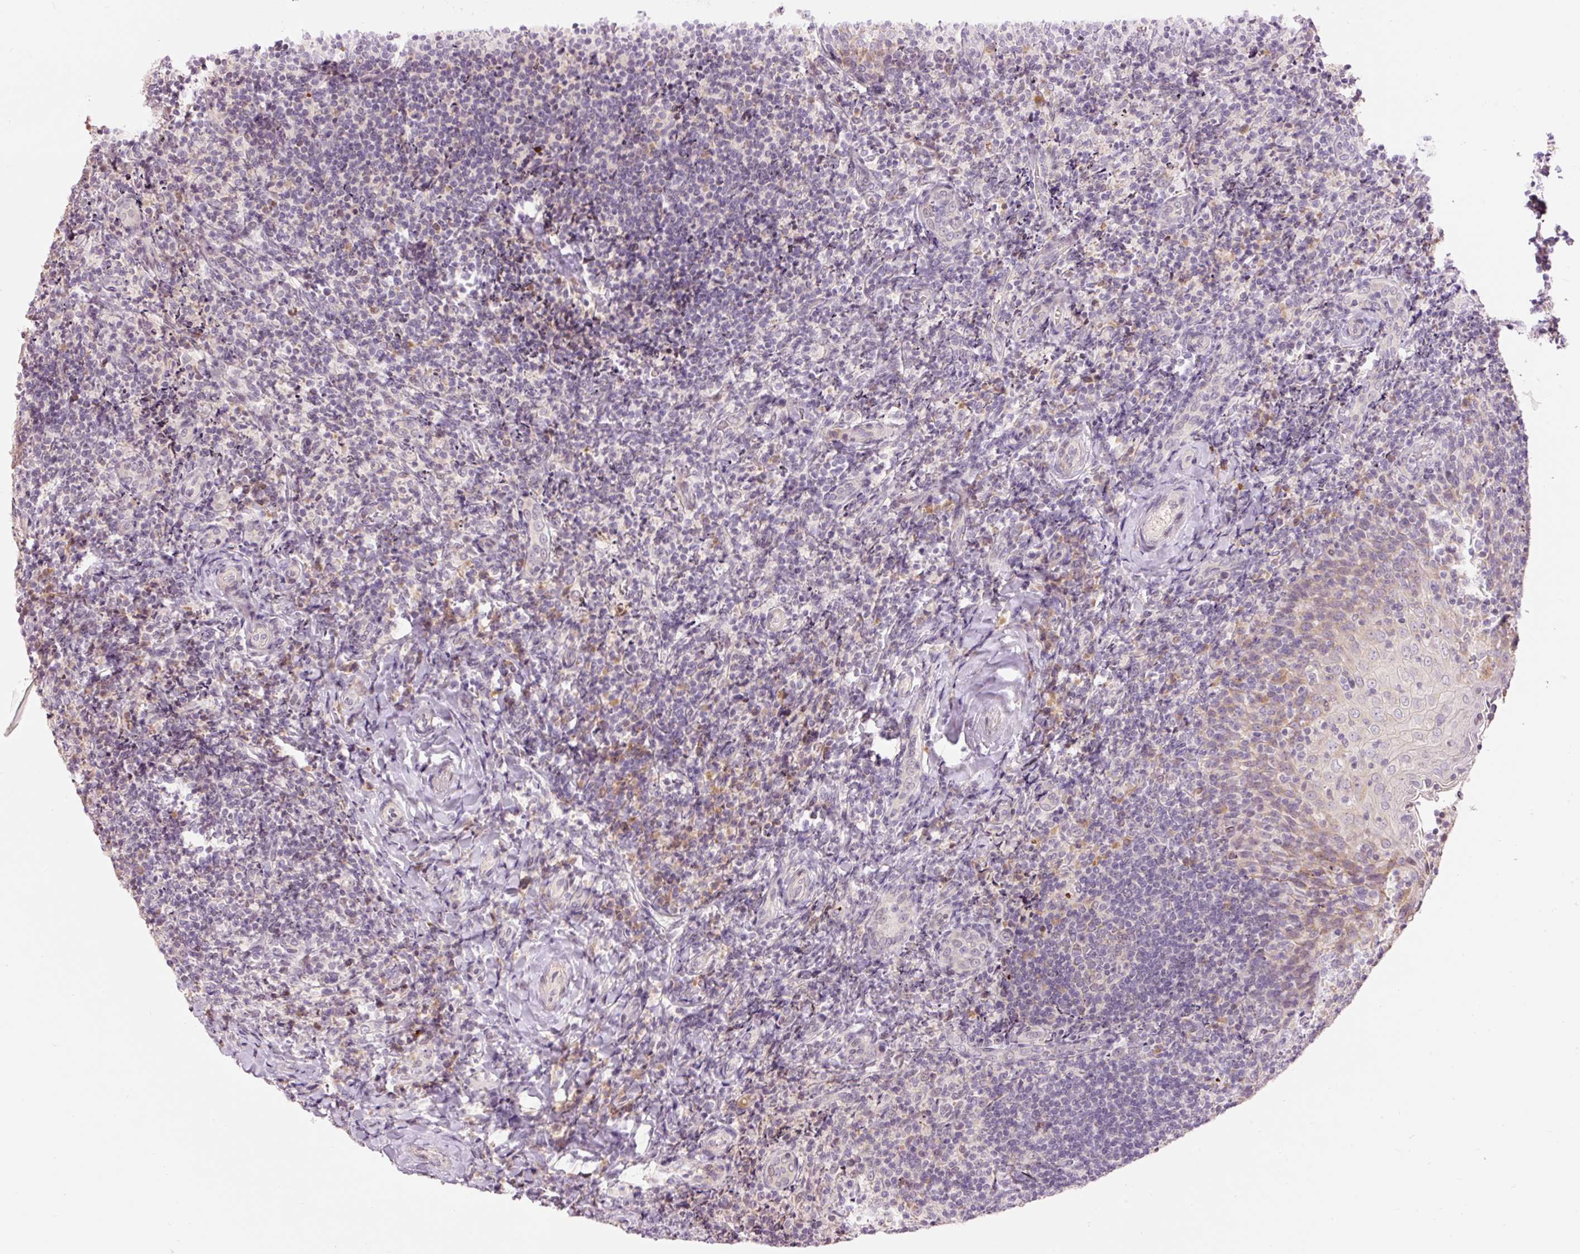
{"staining": {"intensity": "negative", "quantity": "none", "location": "none"}, "tissue": "tonsil", "cell_type": "Germinal center cells", "image_type": "normal", "snomed": [{"axis": "morphology", "description": "Normal tissue, NOS"}, {"axis": "topography", "description": "Tonsil"}], "caption": "This micrograph is of normal tonsil stained with immunohistochemistry to label a protein in brown with the nuclei are counter-stained blue. There is no expression in germinal center cells.", "gene": "ABHD11", "patient": {"sex": "female", "age": 10}}